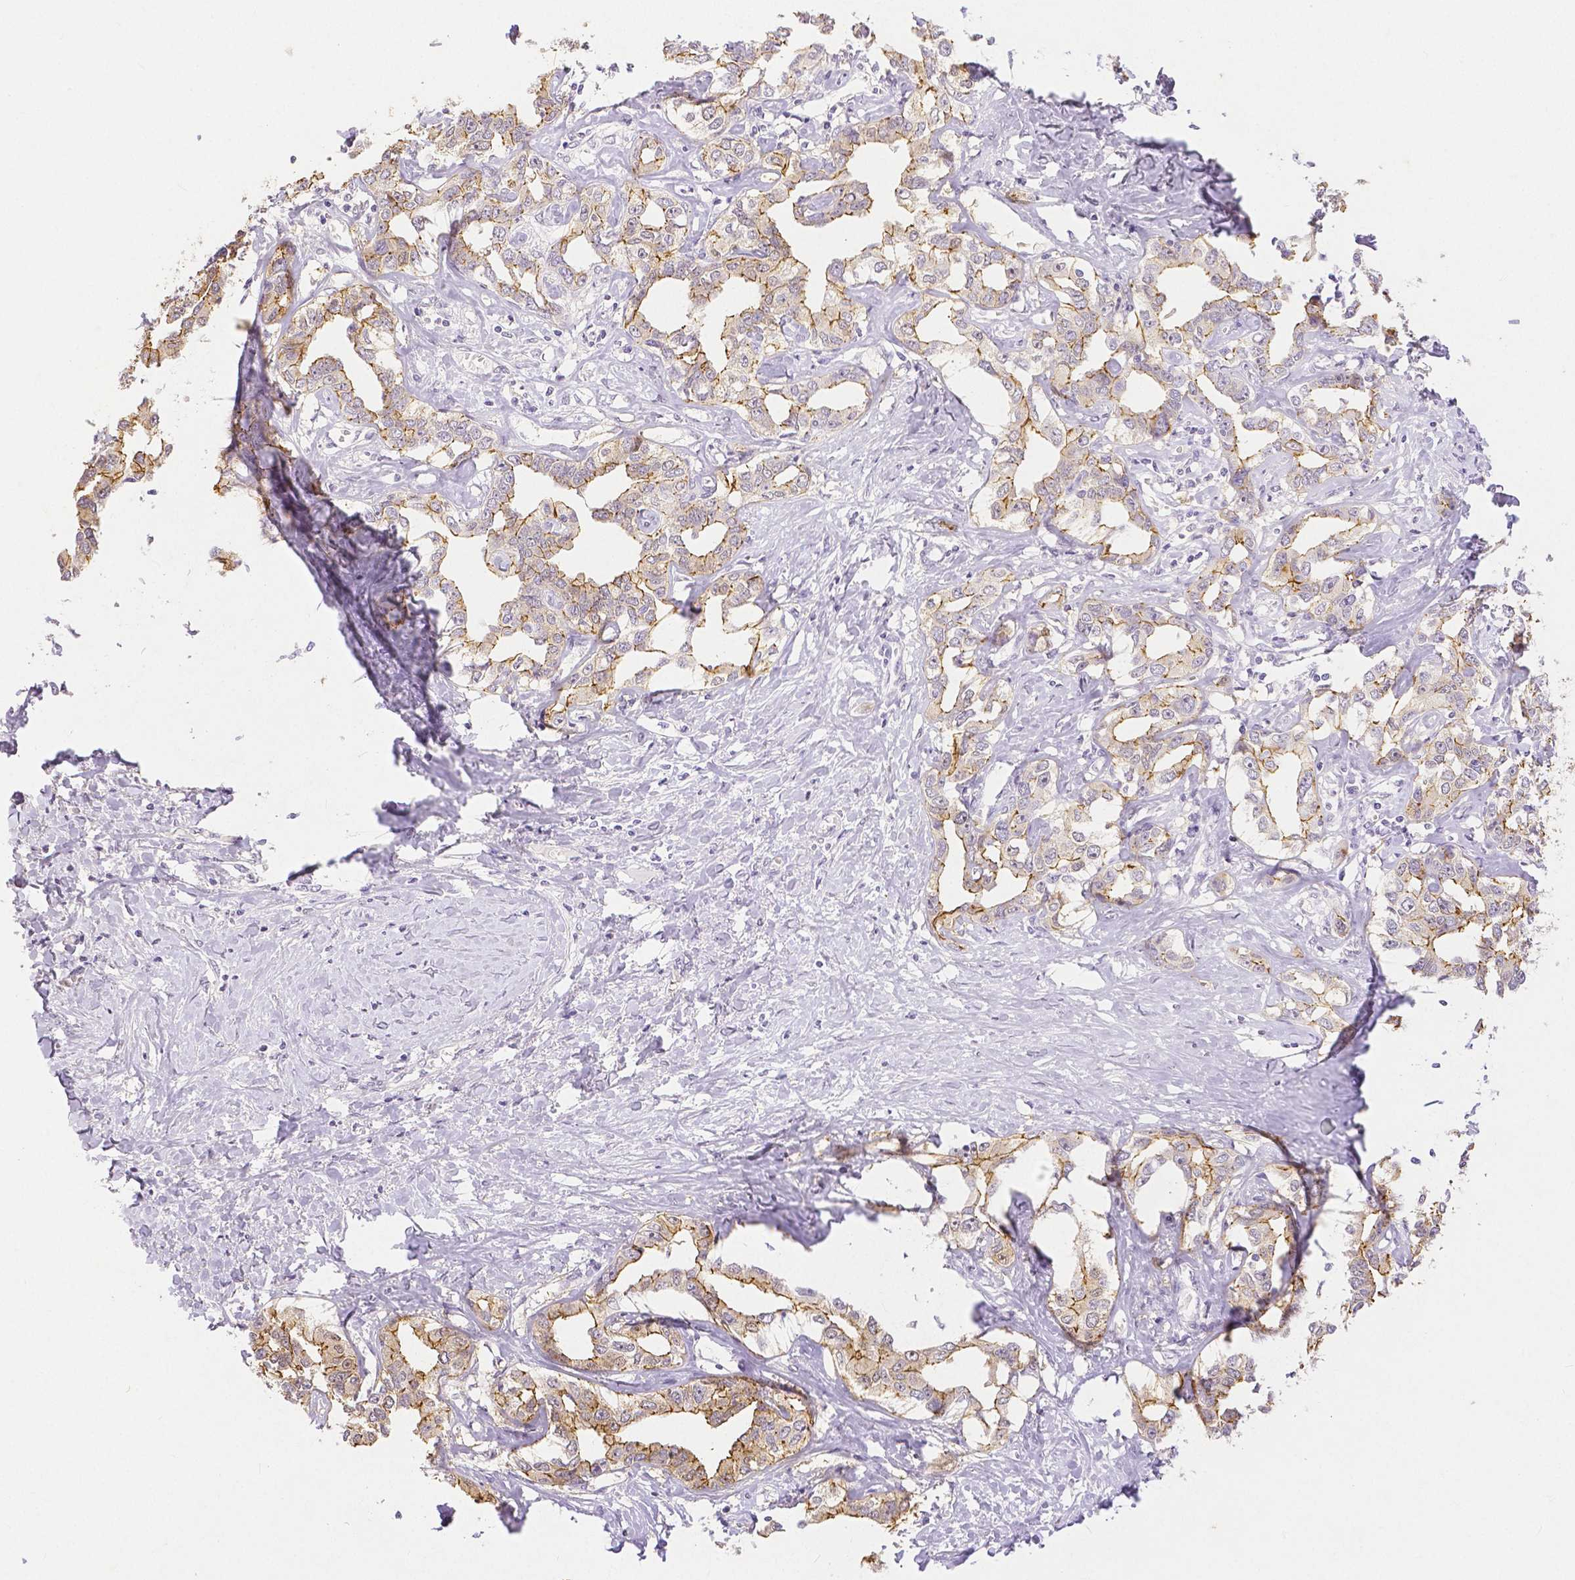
{"staining": {"intensity": "moderate", "quantity": "25%-75%", "location": "cytoplasmic/membranous"}, "tissue": "liver cancer", "cell_type": "Tumor cells", "image_type": "cancer", "snomed": [{"axis": "morphology", "description": "Cholangiocarcinoma"}, {"axis": "topography", "description": "Liver"}], "caption": "An IHC histopathology image of neoplastic tissue is shown. Protein staining in brown labels moderate cytoplasmic/membranous positivity in cholangiocarcinoma (liver) within tumor cells.", "gene": "OCLN", "patient": {"sex": "male", "age": 59}}